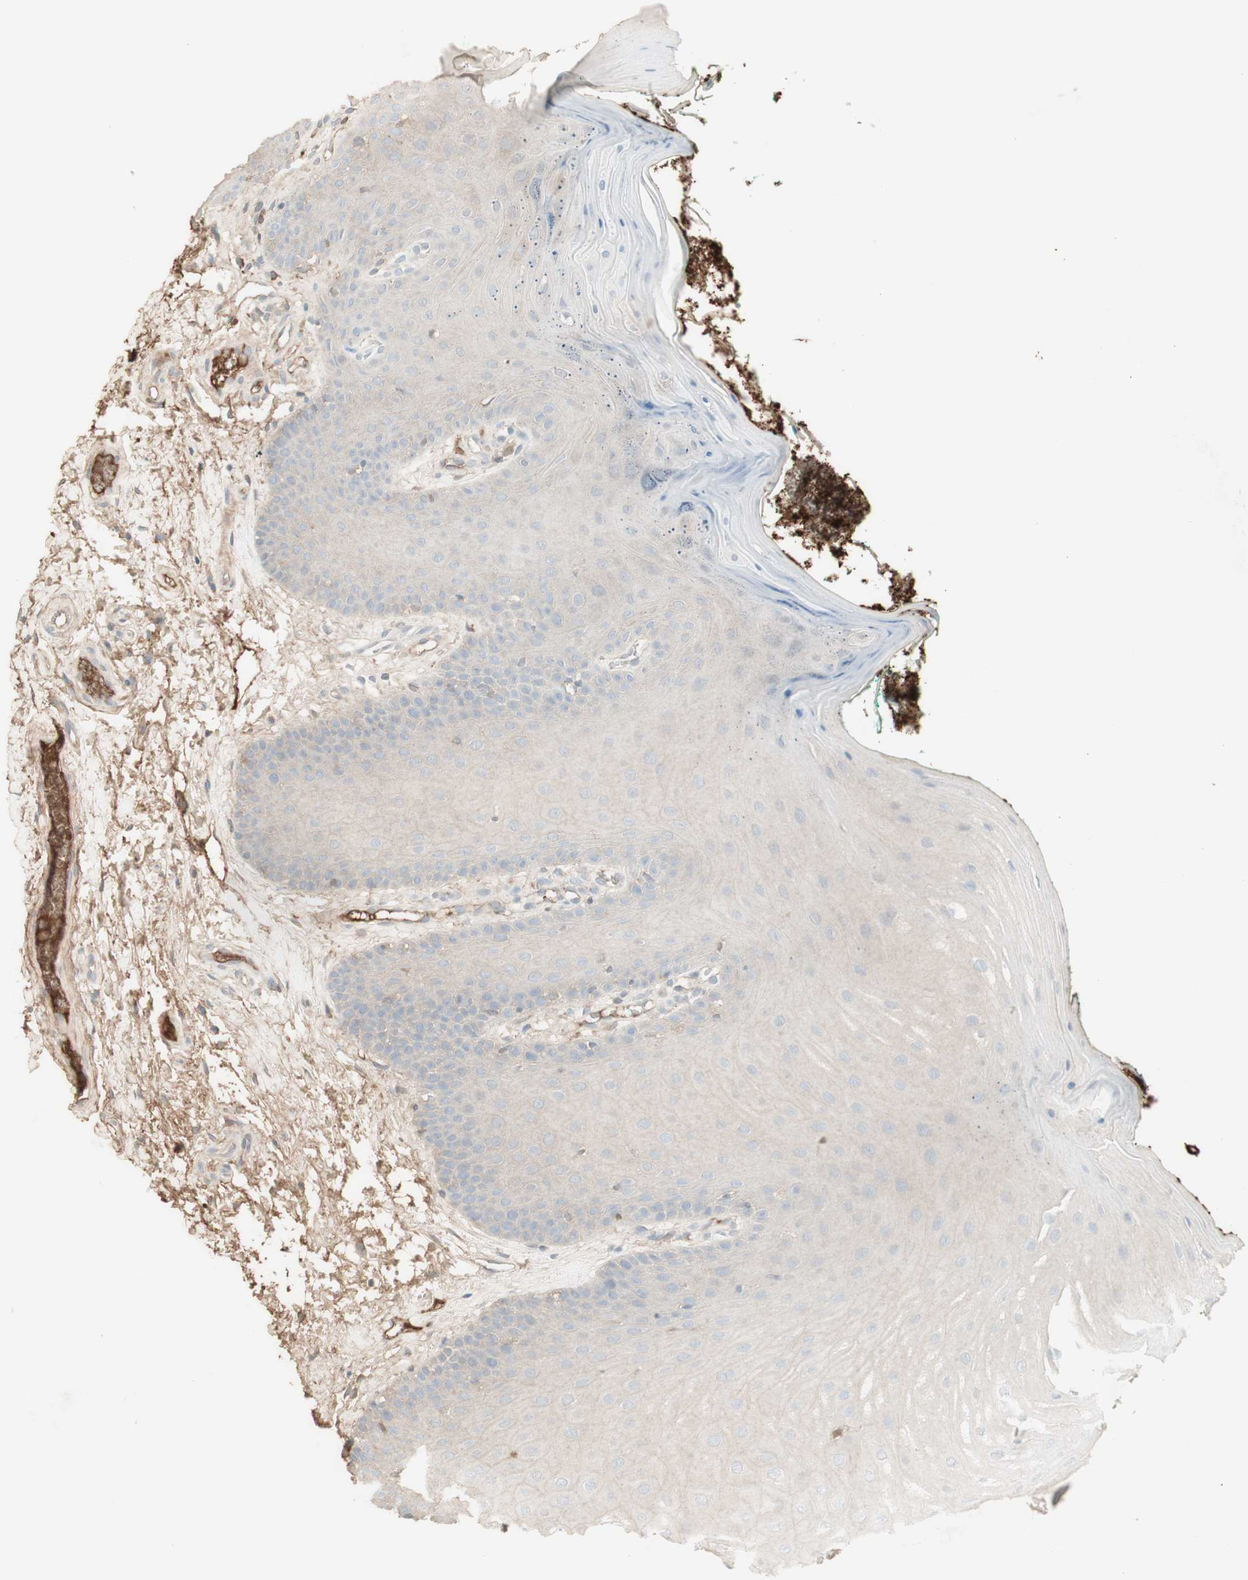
{"staining": {"intensity": "moderate", "quantity": "<25%", "location": "cytoplasmic/membranous"}, "tissue": "oral mucosa", "cell_type": "Squamous epithelial cells", "image_type": "normal", "snomed": [{"axis": "morphology", "description": "Normal tissue, NOS"}, {"axis": "topography", "description": "Skeletal muscle"}, {"axis": "topography", "description": "Oral tissue"}], "caption": "Immunohistochemistry (IHC) staining of normal oral mucosa, which exhibits low levels of moderate cytoplasmic/membranous staining in approximately <25% of squamous epithelial cells indicating moderate cytoplasmic/membranous protein expression. The staining was performed using DAB (3,3'-diaminobenzidine) (brown) for protein detection and nuclei were counterstained in hematoxylin (blue).", "gene": "IFNG", "patient": {"sex": "male", "age": 58}}